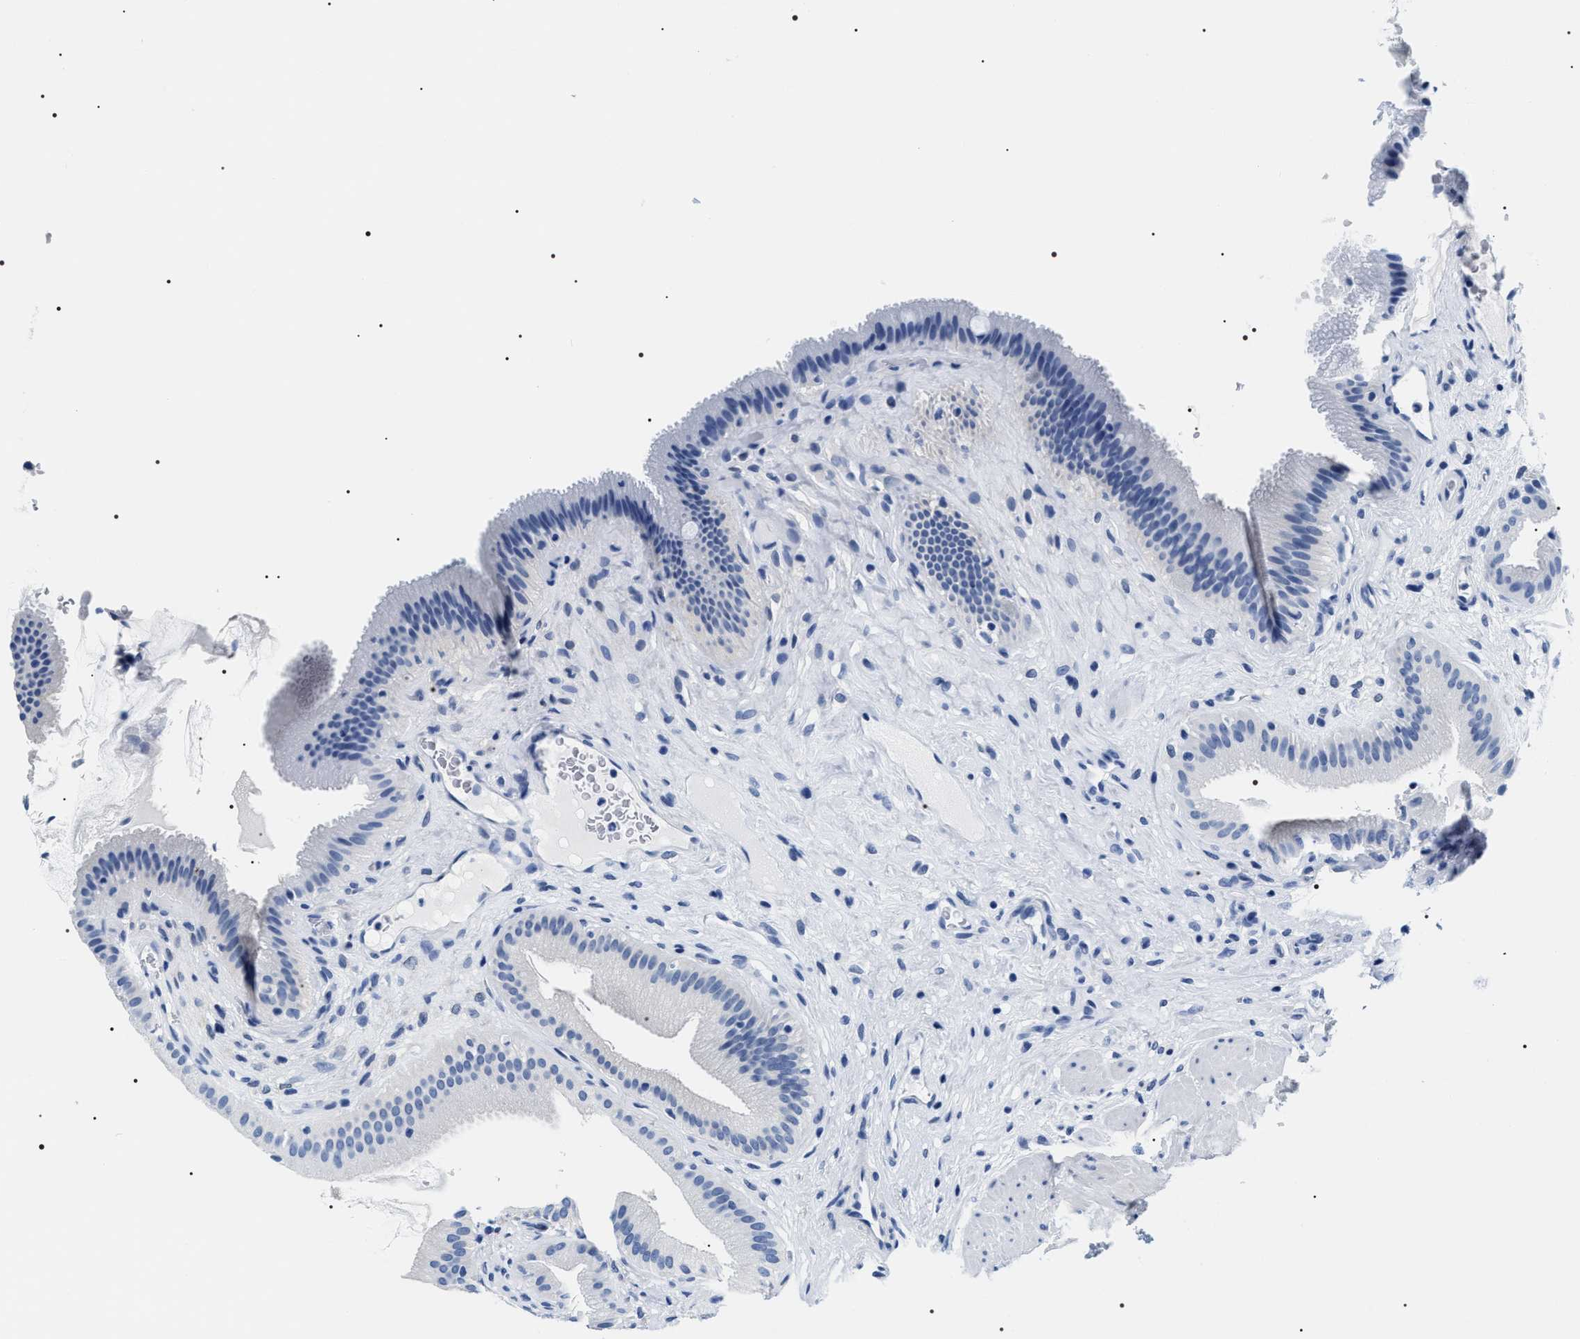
{"staining": {"intensity": "negative", "quantity": "none", "location": "none"}, "tissue": "gallbladder", "cell_type": "Glandular cells", "image_type": "normal", "snomed": [{"axis": "morphology", "description": "Normal tissue, NOS"}, {"axis": "topography", "description": "Gallbladder"}], "caption": "DAB immunohistochemical staining of unremarkable gallbladder displays no significant positivity in glandular cells.", "gene": "ADH4", "patient": {"sex": "male", "age": 49}}